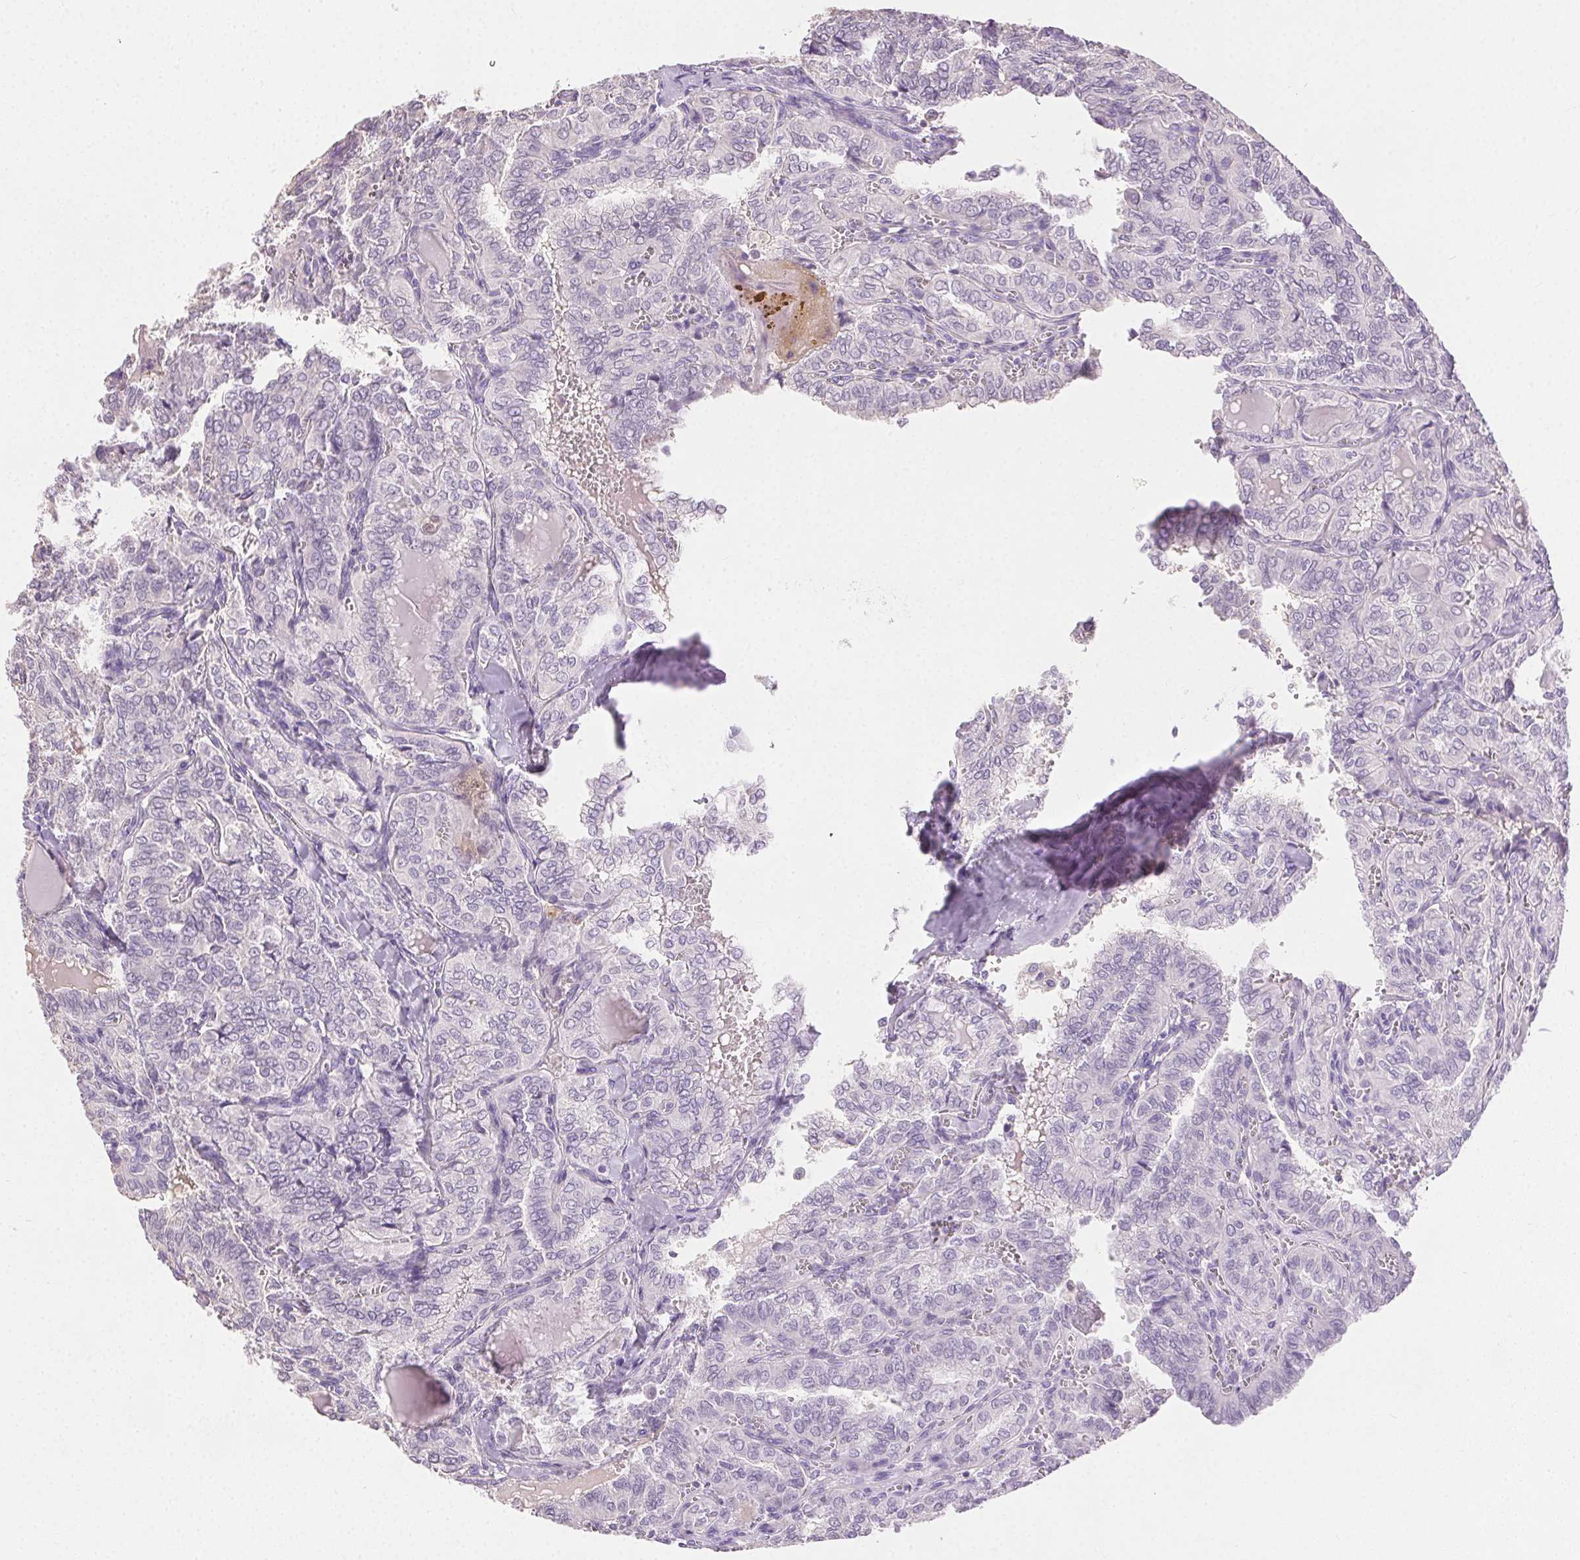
{"staining": {"intensity": "negative", "quantity": "none", "location": "none"}, "tissue": "thyroid cancer", "cell_type": "Tumor cells", "image_type": "cancer", "snomed": [{"axis": "morphology", "description": "Papillary adenocarcinoma, NOS"}, {"axis": "topography", "description": "Thyroid gland"}], "caption": "Immunohistochemical staining of thyroid papillary adenocarcinoma reveals no significant expression in tumor cells.", "gene": "SYCE2", "patient": {"sex": "female", "age": 41}}